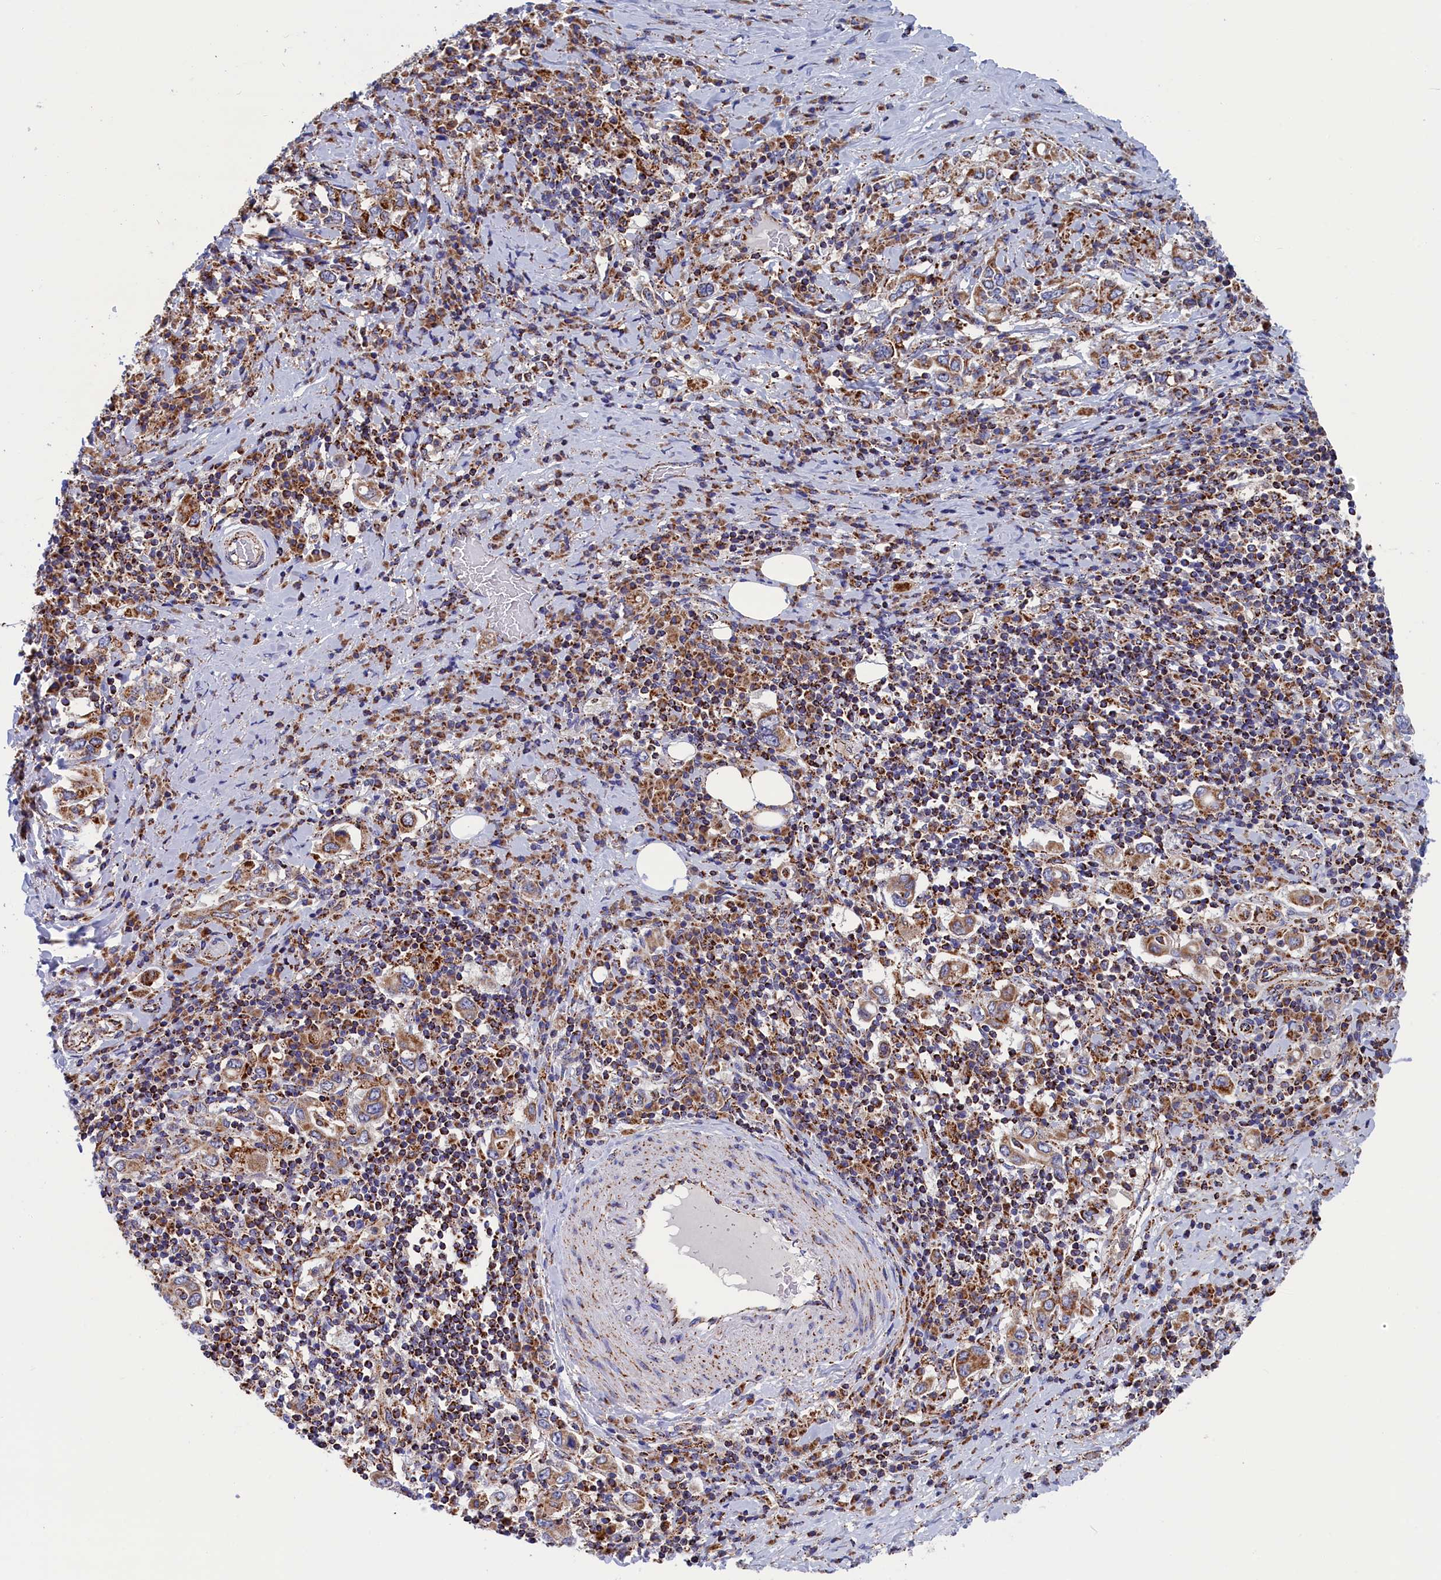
{"staining": {"intensity": "moderate", "quantity": ">75%", "location": "cytoplasmic/membranous"}, "tissue": "stomach cancer", "cell_type": "Tumor cells", "image_type": "cancer", "snomed": [{"axis": "morphology", "description": "Adenocarcinoma, NOS"}, {"axis": "topography", "description": "Stomach, upper"}, {"axis": "topography", "description": "Stomach"}], "caption": "This image exhibits immunohistochemistry (IHC) staining of human stomach adenocarcinoma, with medium moderate cytoplasmic/membranous positivity in approximately >75% of tumor cells.", "gene": "WDR83", "patient": {"sex": "male", "age": 62}}